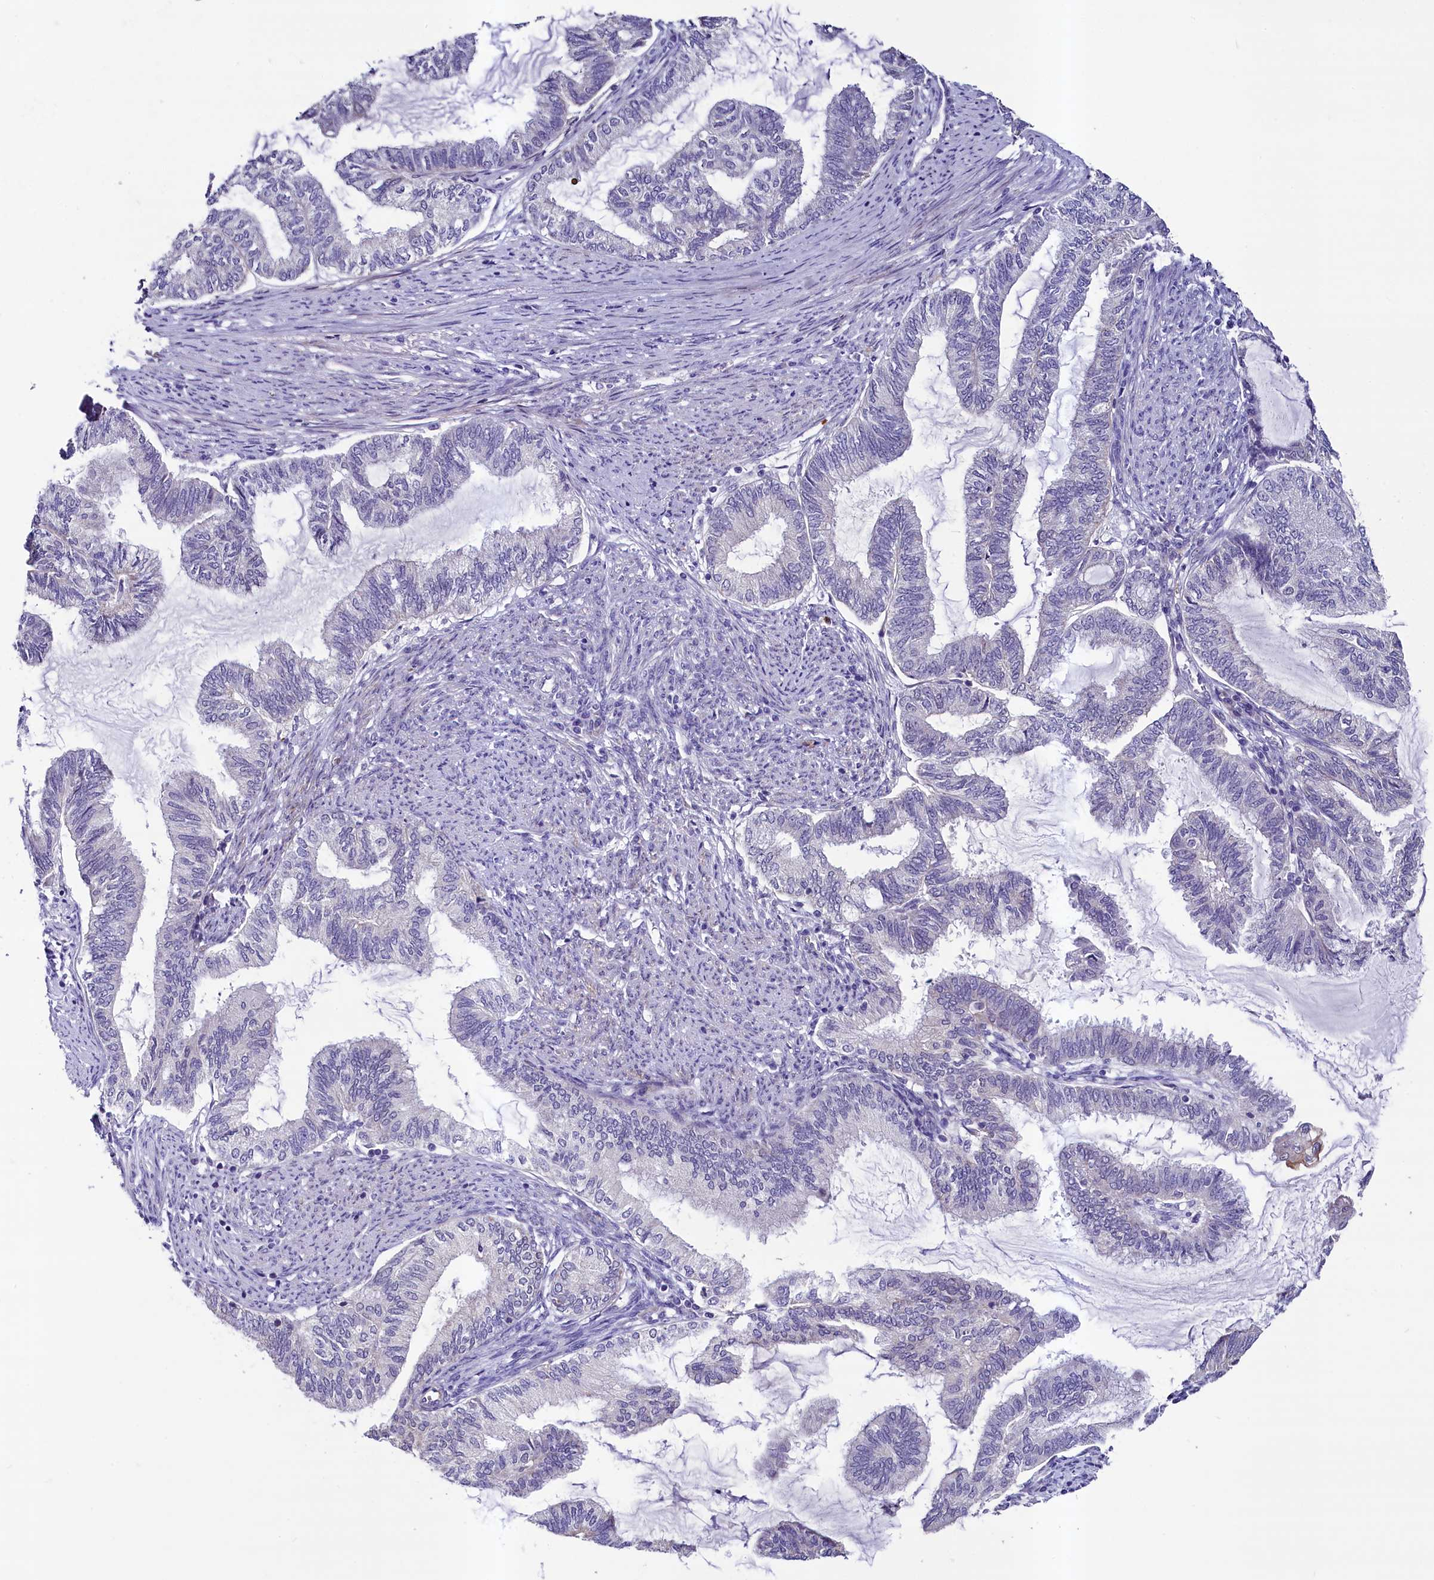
{"staining": {"intensity": "negative", "quantity": "none", "location": "none"}, "tissue": "endometrial cancer", "cell_type": "Tumor cells", "image_type": "cancer", "snomed": [{"axis": "morphology", "description": "Adenocarcinoma, NOS"}, {"axis": "topography", "description": "Endometrium"}], "caption": "Tumor cells show no significant expression in adenocarcinoma (endometrial). (Brightfield microscopy of DAB (3,3'-diaminobenzidine) immunohistochemistry (IHC) at high magnification).", "gene": "SCD5", "patient": {"sex": "female", "age": 86}}